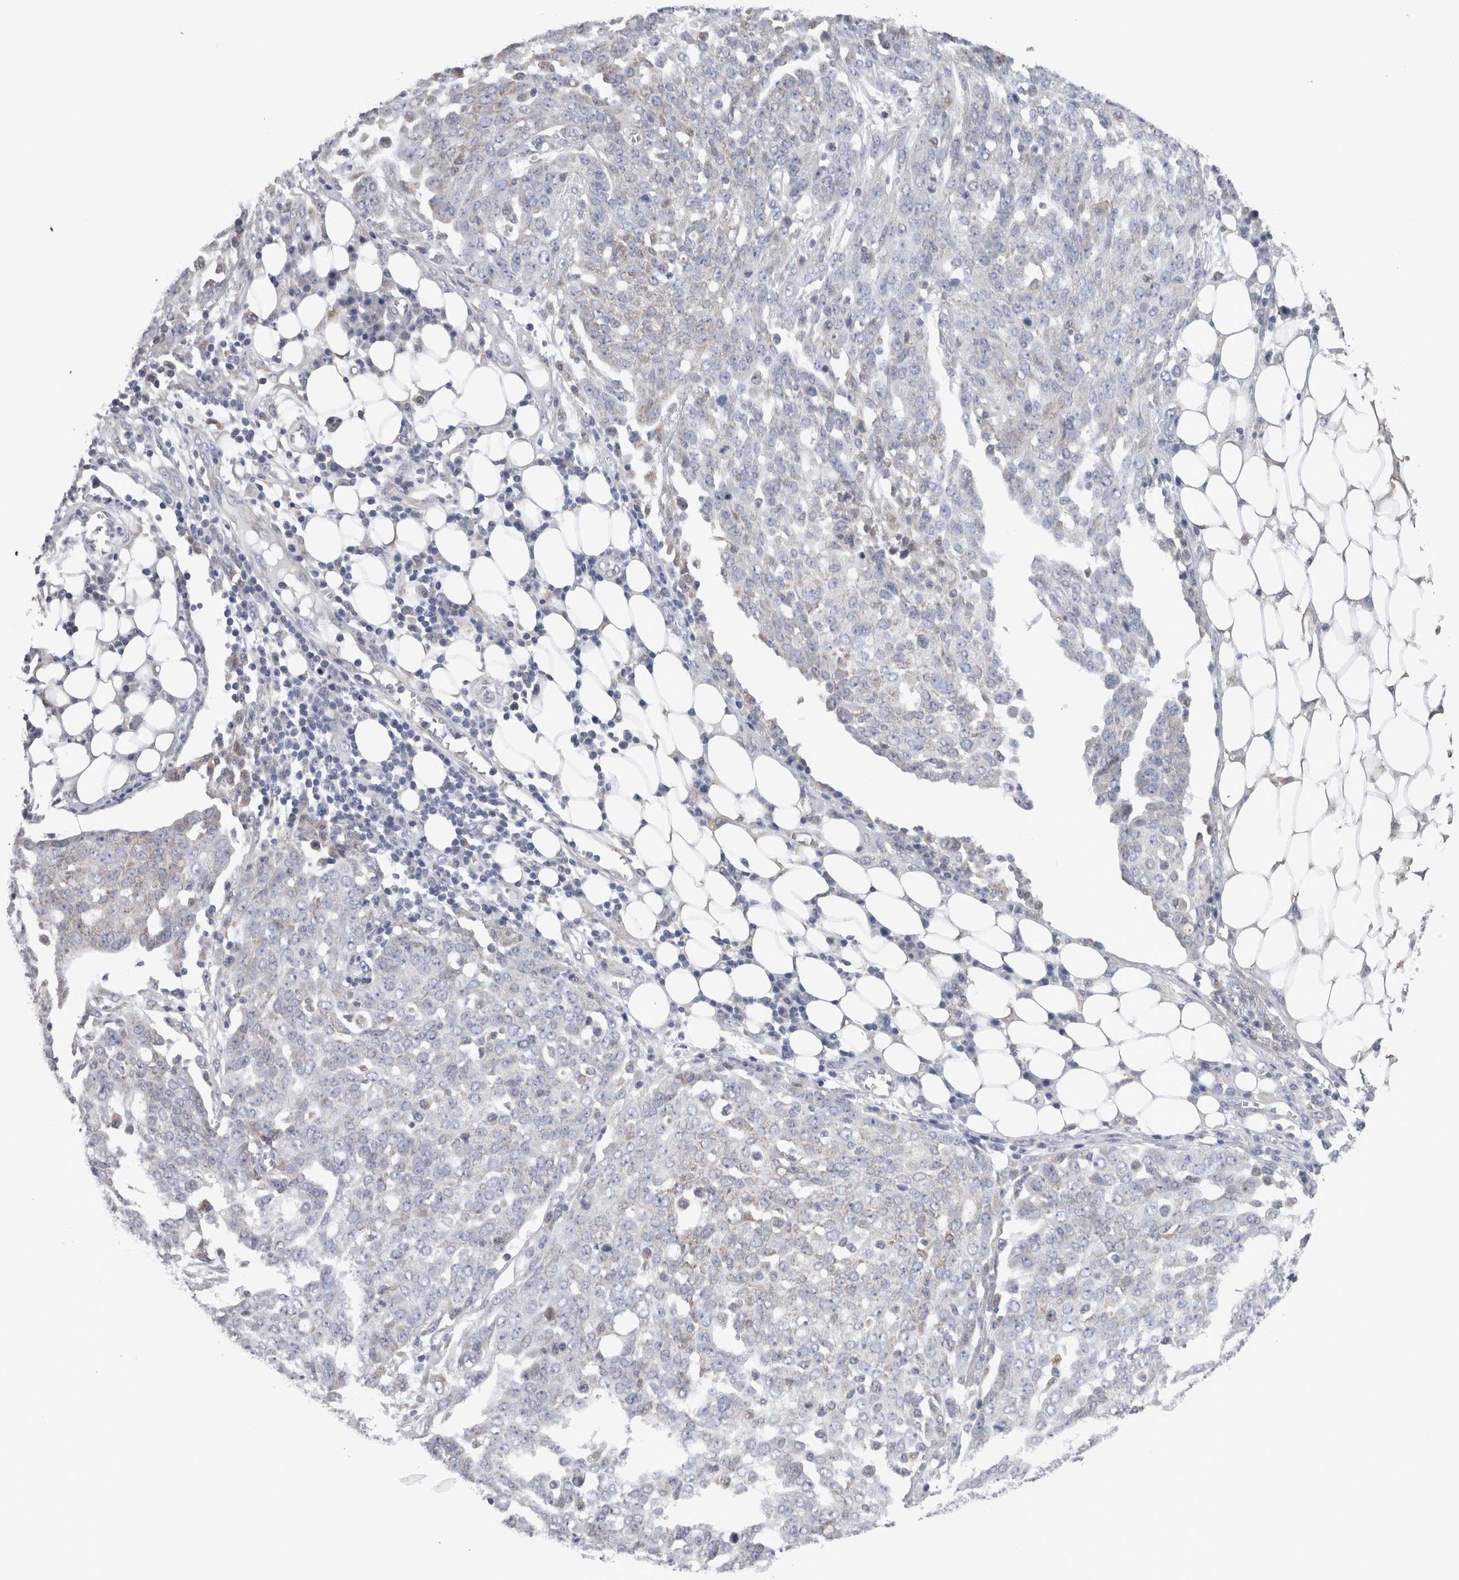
{"staining": {"intensity": "negative", "quantity": "none", "location": "none"}, "tissue": "ovarian cancer", "cell_type": "Tumor cells", "image_type": "cancer", "snomed": [{"axis": "morphology", "description": "Cystadenocarcinoma, serous, NOS"}, {"axis": "topography", "description": "Soft tissue"}, {"axis": "topography", "description": "Ovary"}], "caption": "IHC micrograph of neoplastic tissue: serous cystadenocarcinoma (ovarian) stained with DAB (3,3'-diaminobenzidine) shows no significant protein staining in tumor cells.", "gene": "GDAP1", "patient": {"sex": "female", "age": 57}}